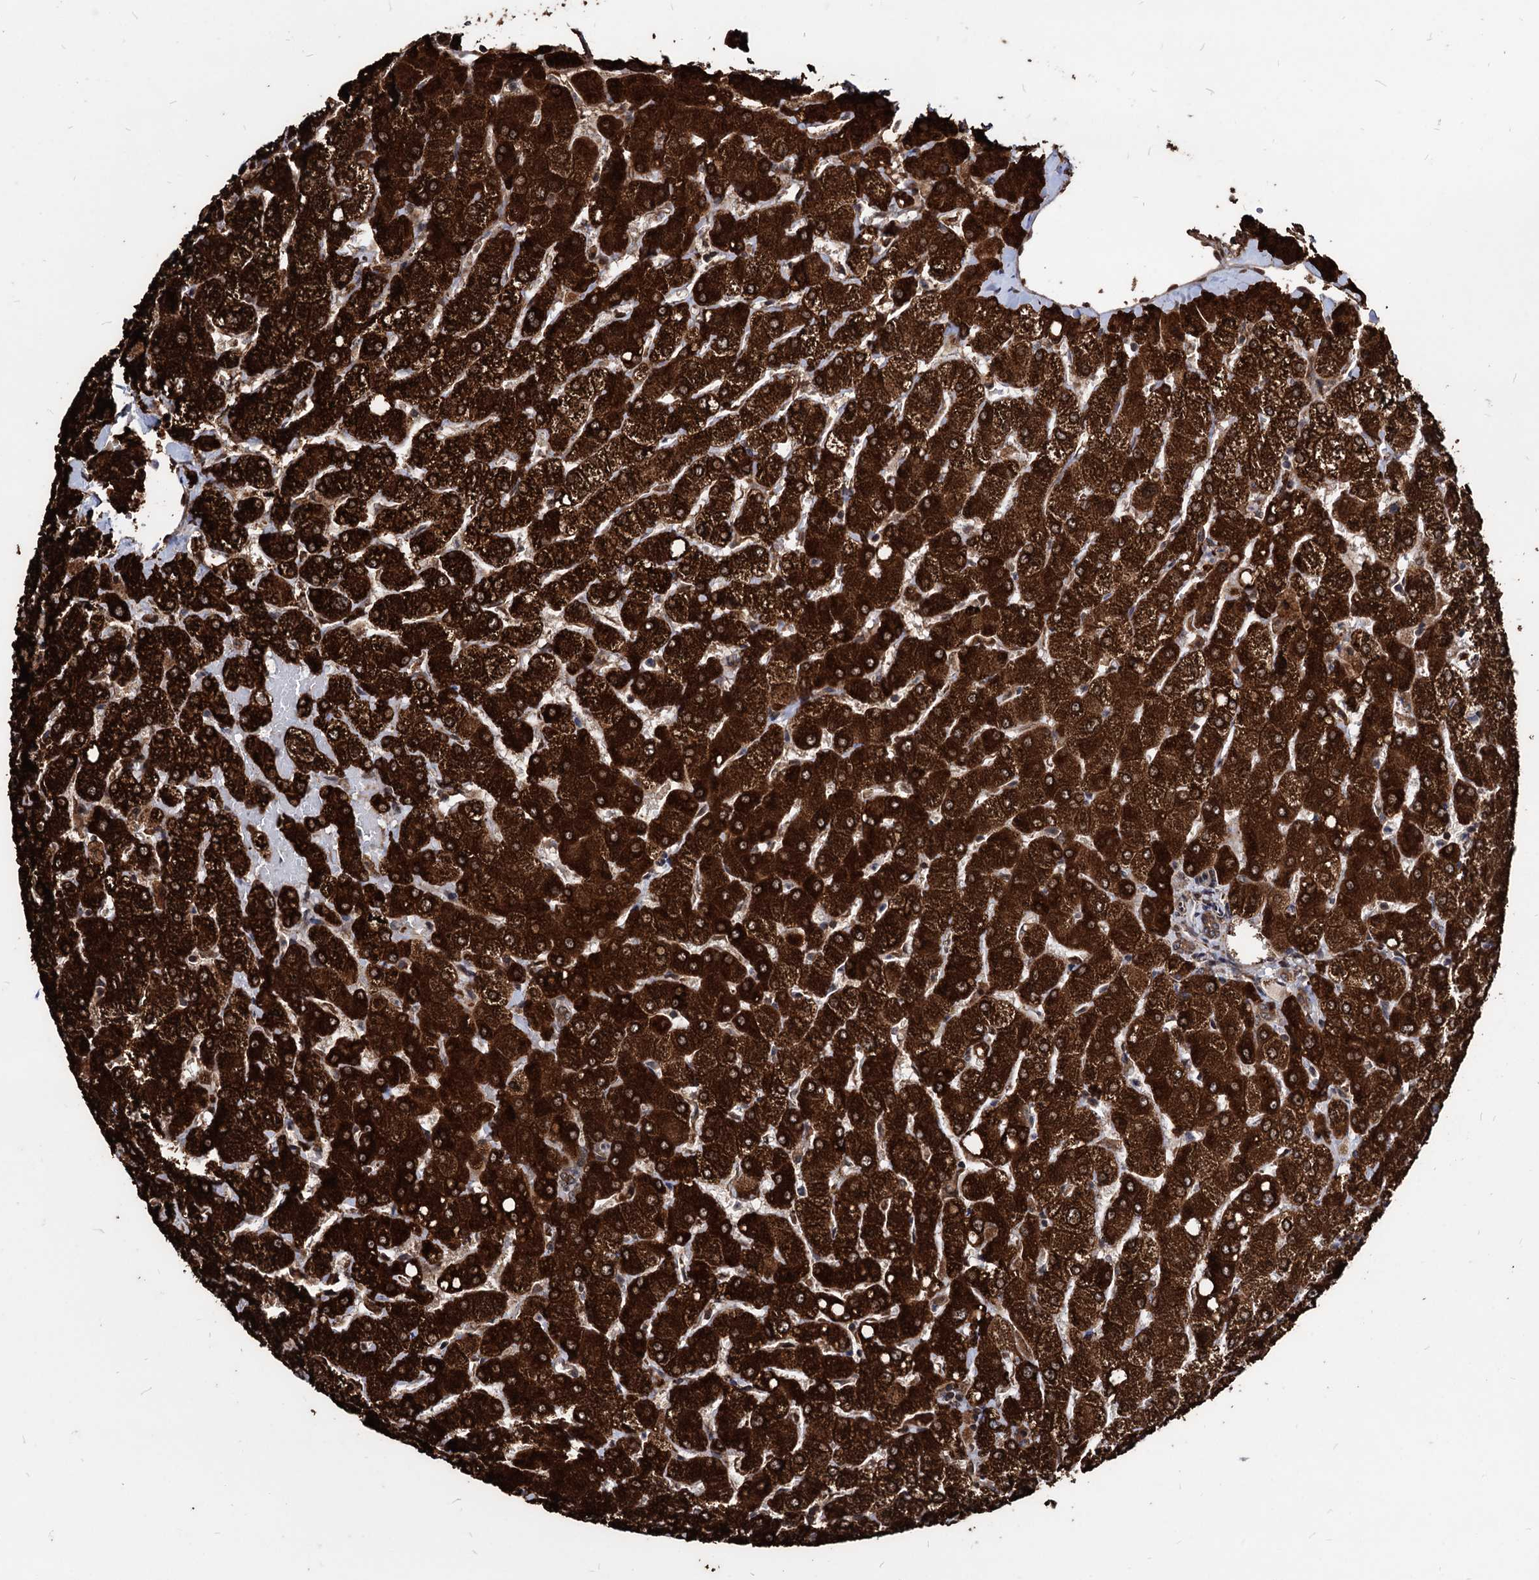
{"staining": {"intensity": "moderate", "quantity": ">75%", "location": "cytoplasmic/membranous"}, "tissue": "liver", "cell_type": "Cholangiocytes", "image_type": "normal", "snomed": [{"axis": "morphology", "description": "Normal tissue, NOS"}, {"axis": "topography", "description": "Liver"}], "caption": "Liver was stained to show a protein in brown. There is medium levels of moderate cytoplasmic/membranous staining in about >75% of cholangiocytes. The staining is performed using DAB brown chromogen to label protein expression. The nuclei are counter-stained blue using hematoxylin.", "gene": "ANKRD12", "patient": {"sex": "female", "age": 54}}